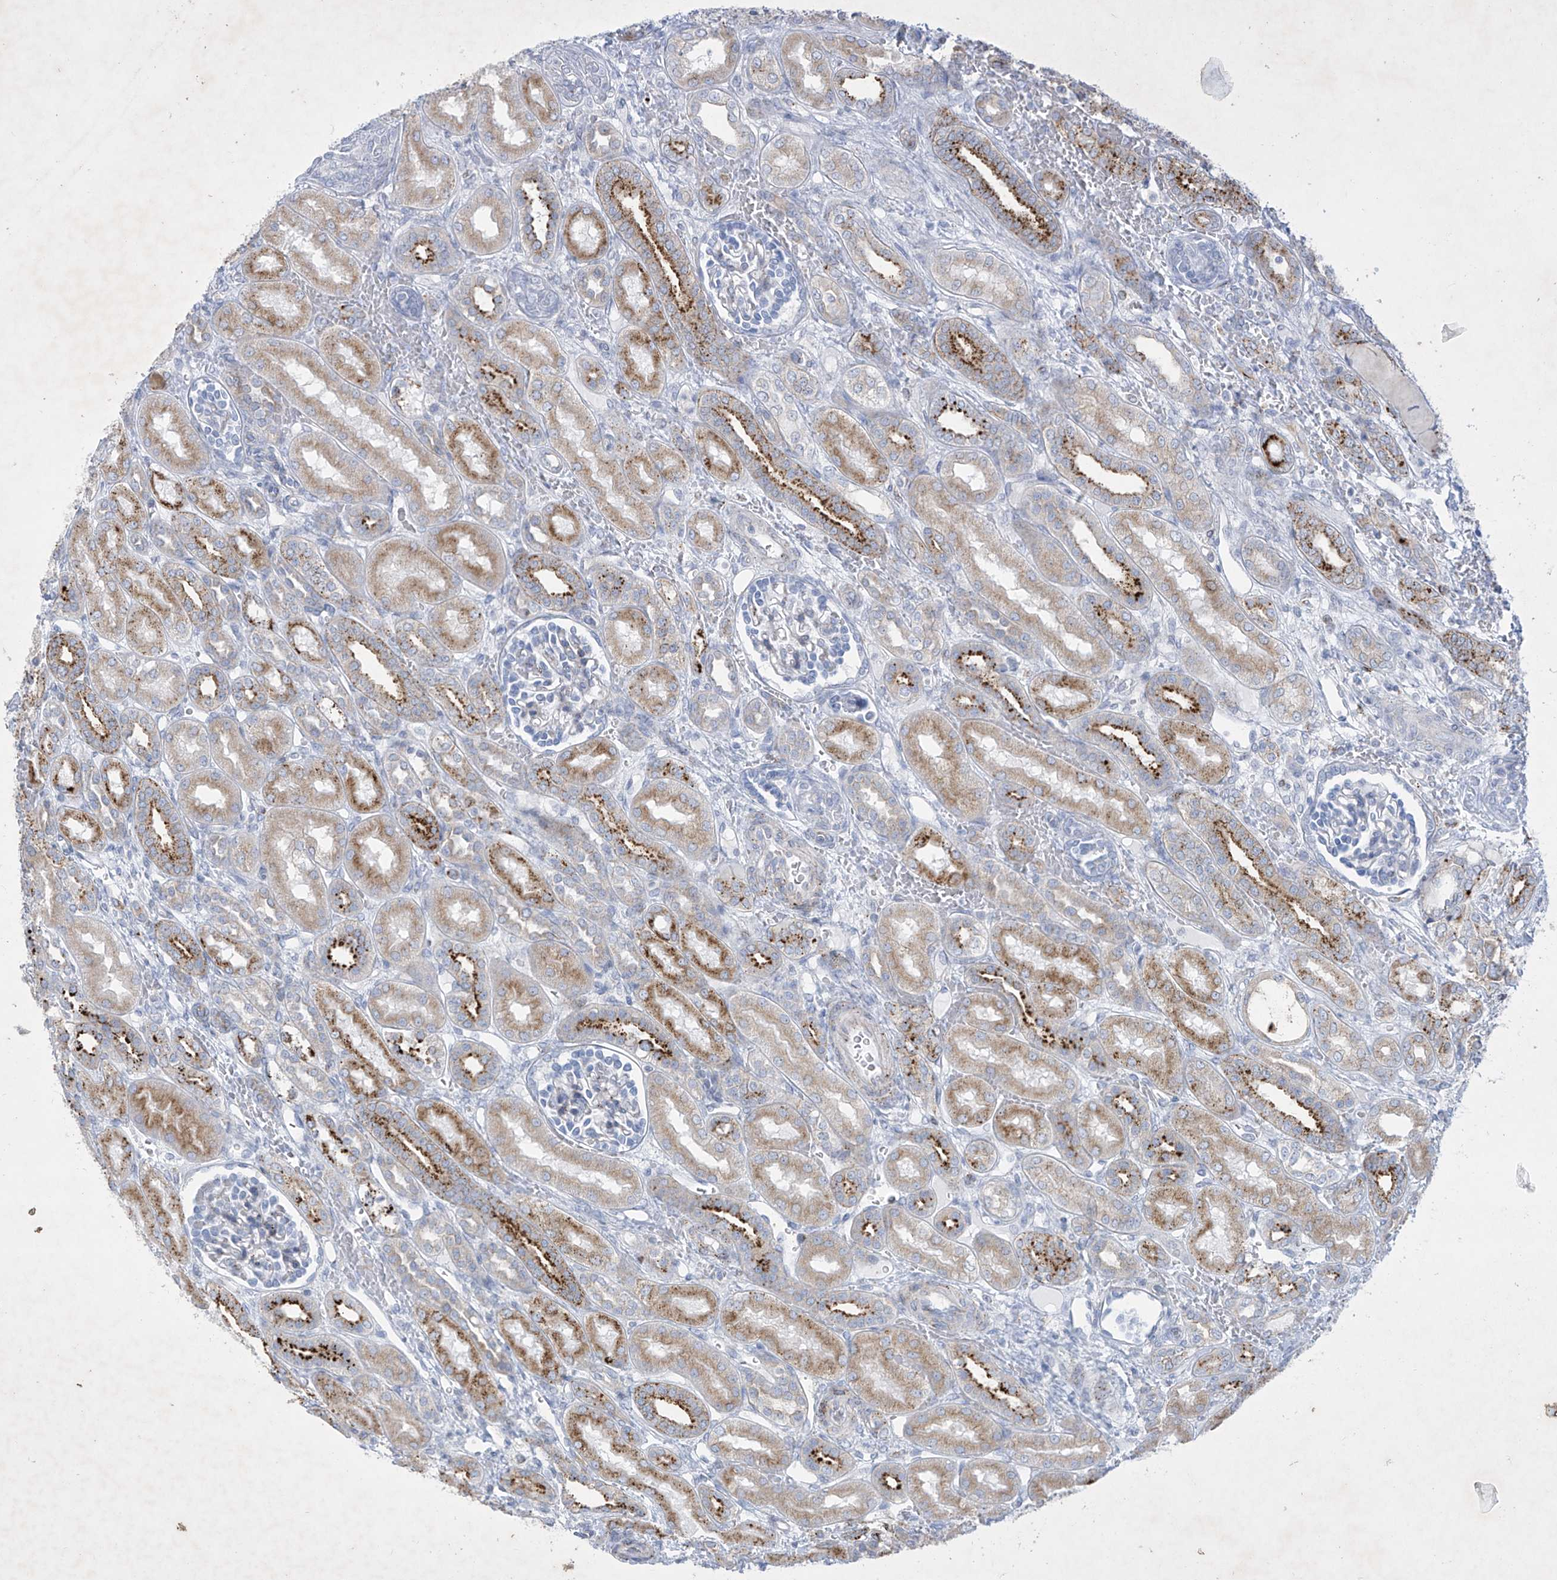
{"staining": {"intensity": "negative", "quantity": "none", "location": "none"}, "tissue": "kidney", "cell_type": "Cells in glomeruli", "image_type": "normal", "snomed": [{"axis": "morphology", "description": "Normal tissue, NOS"}, {"axis": "morphology", "description": "Neoplasm, malignant, NOS"}, {"axis": "topography", "description": "Kidney"}], "caption": "This photomicrograph is of unremarkable kidney stained with immunohistochemistry to label a protein in brown with the nuclei are counter-stained blue. There is no staining in cells in glomeruli. Brightfield microscopy of immunohistochemistry stained with DAB (3,3'-diaminobenzidine) (brown) and hematoxylin (blue), captured at high magnification.", "gene": "GPR137C", "patient": {"sex": "female", "age": 1}}